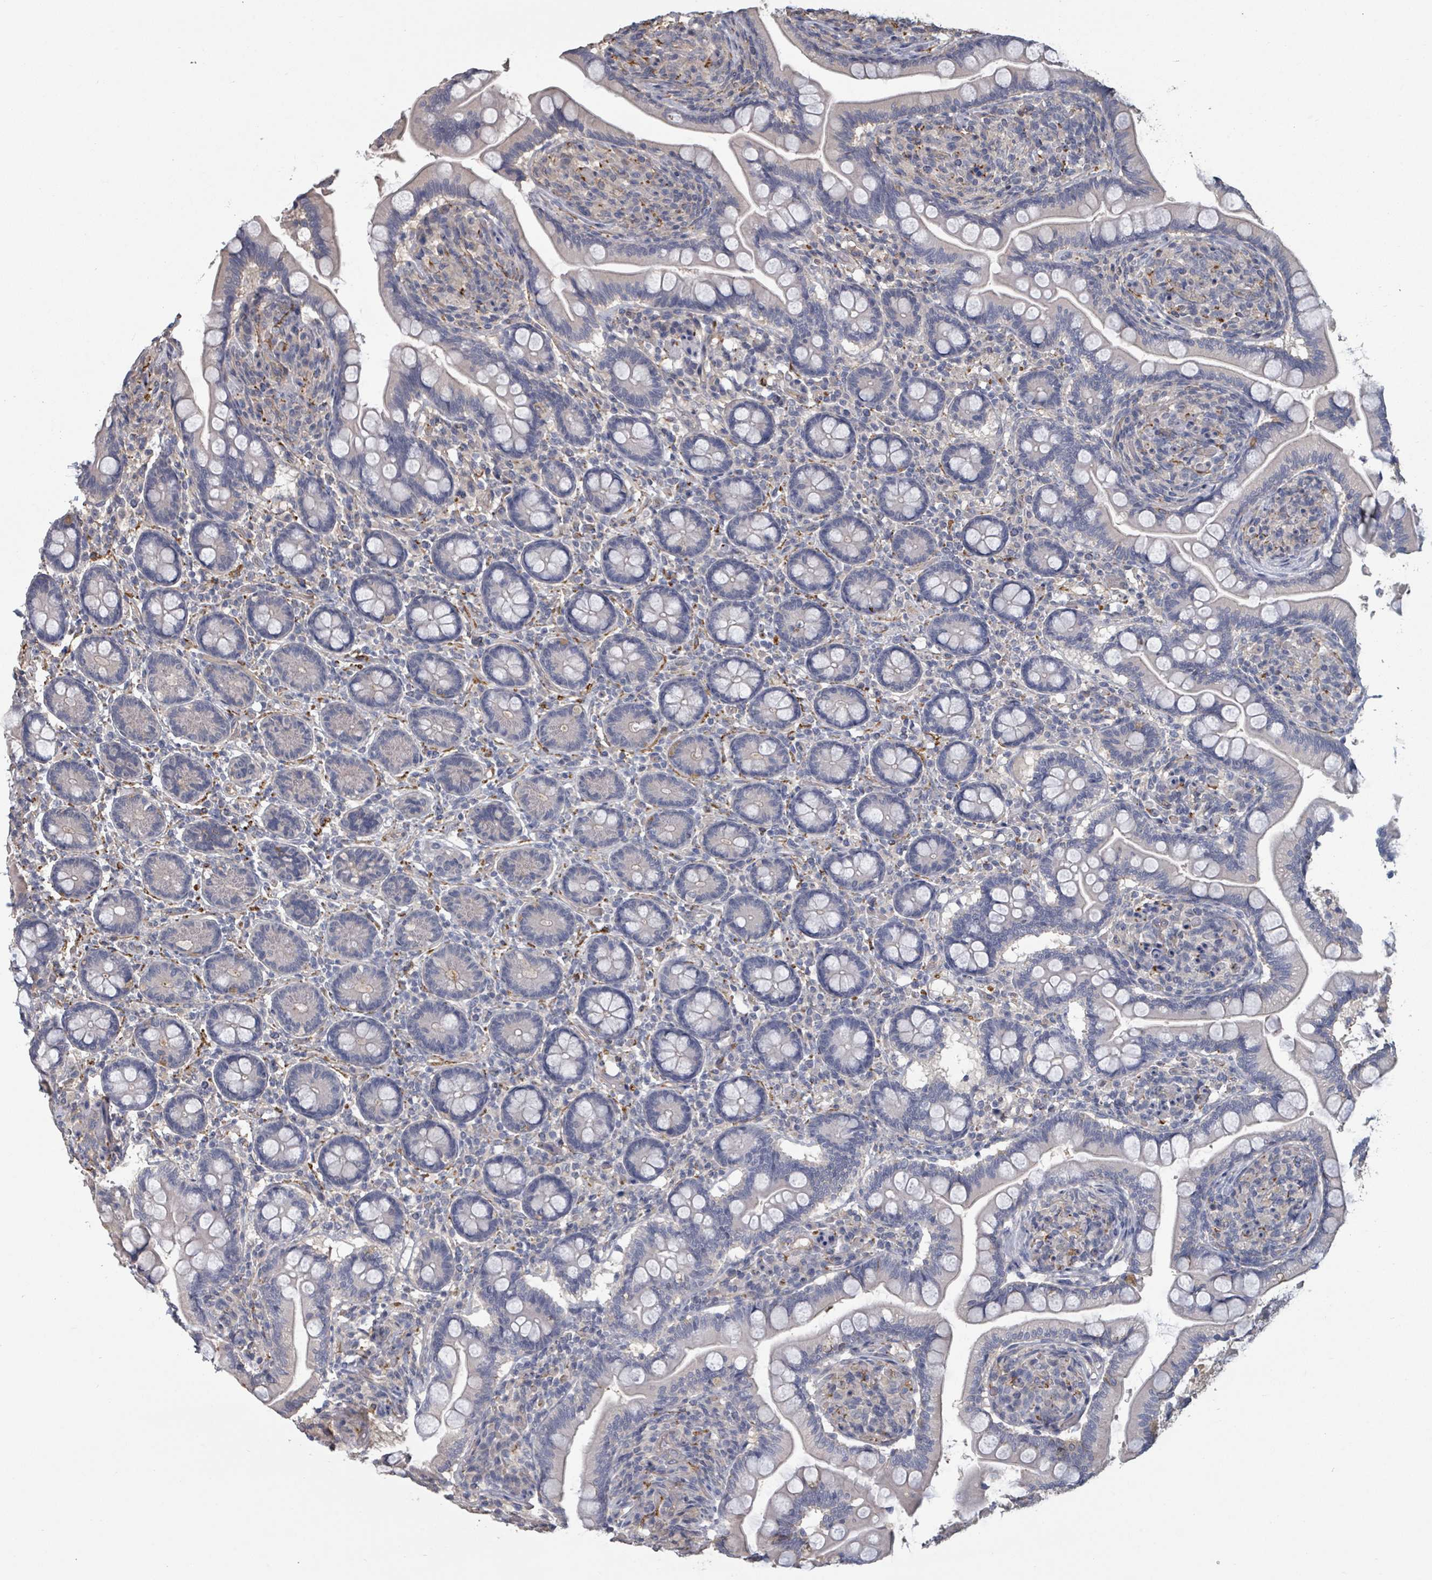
{"staining": {"intensity": "negative", "quantity": "none", "location": "none"}, "tissue": "small intestine", "cell_type": "Glandular cells", "image_type": "normal", "snomed": [{"axis": "morphology", "description": "Normal tissue, NOS"}, {"axis": "topography", "description": "Small intestine"}], "caption": "This is a micrograph of immunohistochemistry staining of normal small intestine, which shows no expression in glandular cells.", "gene": "PLAUR", "patient": {"sex": "female", "age": 64}}